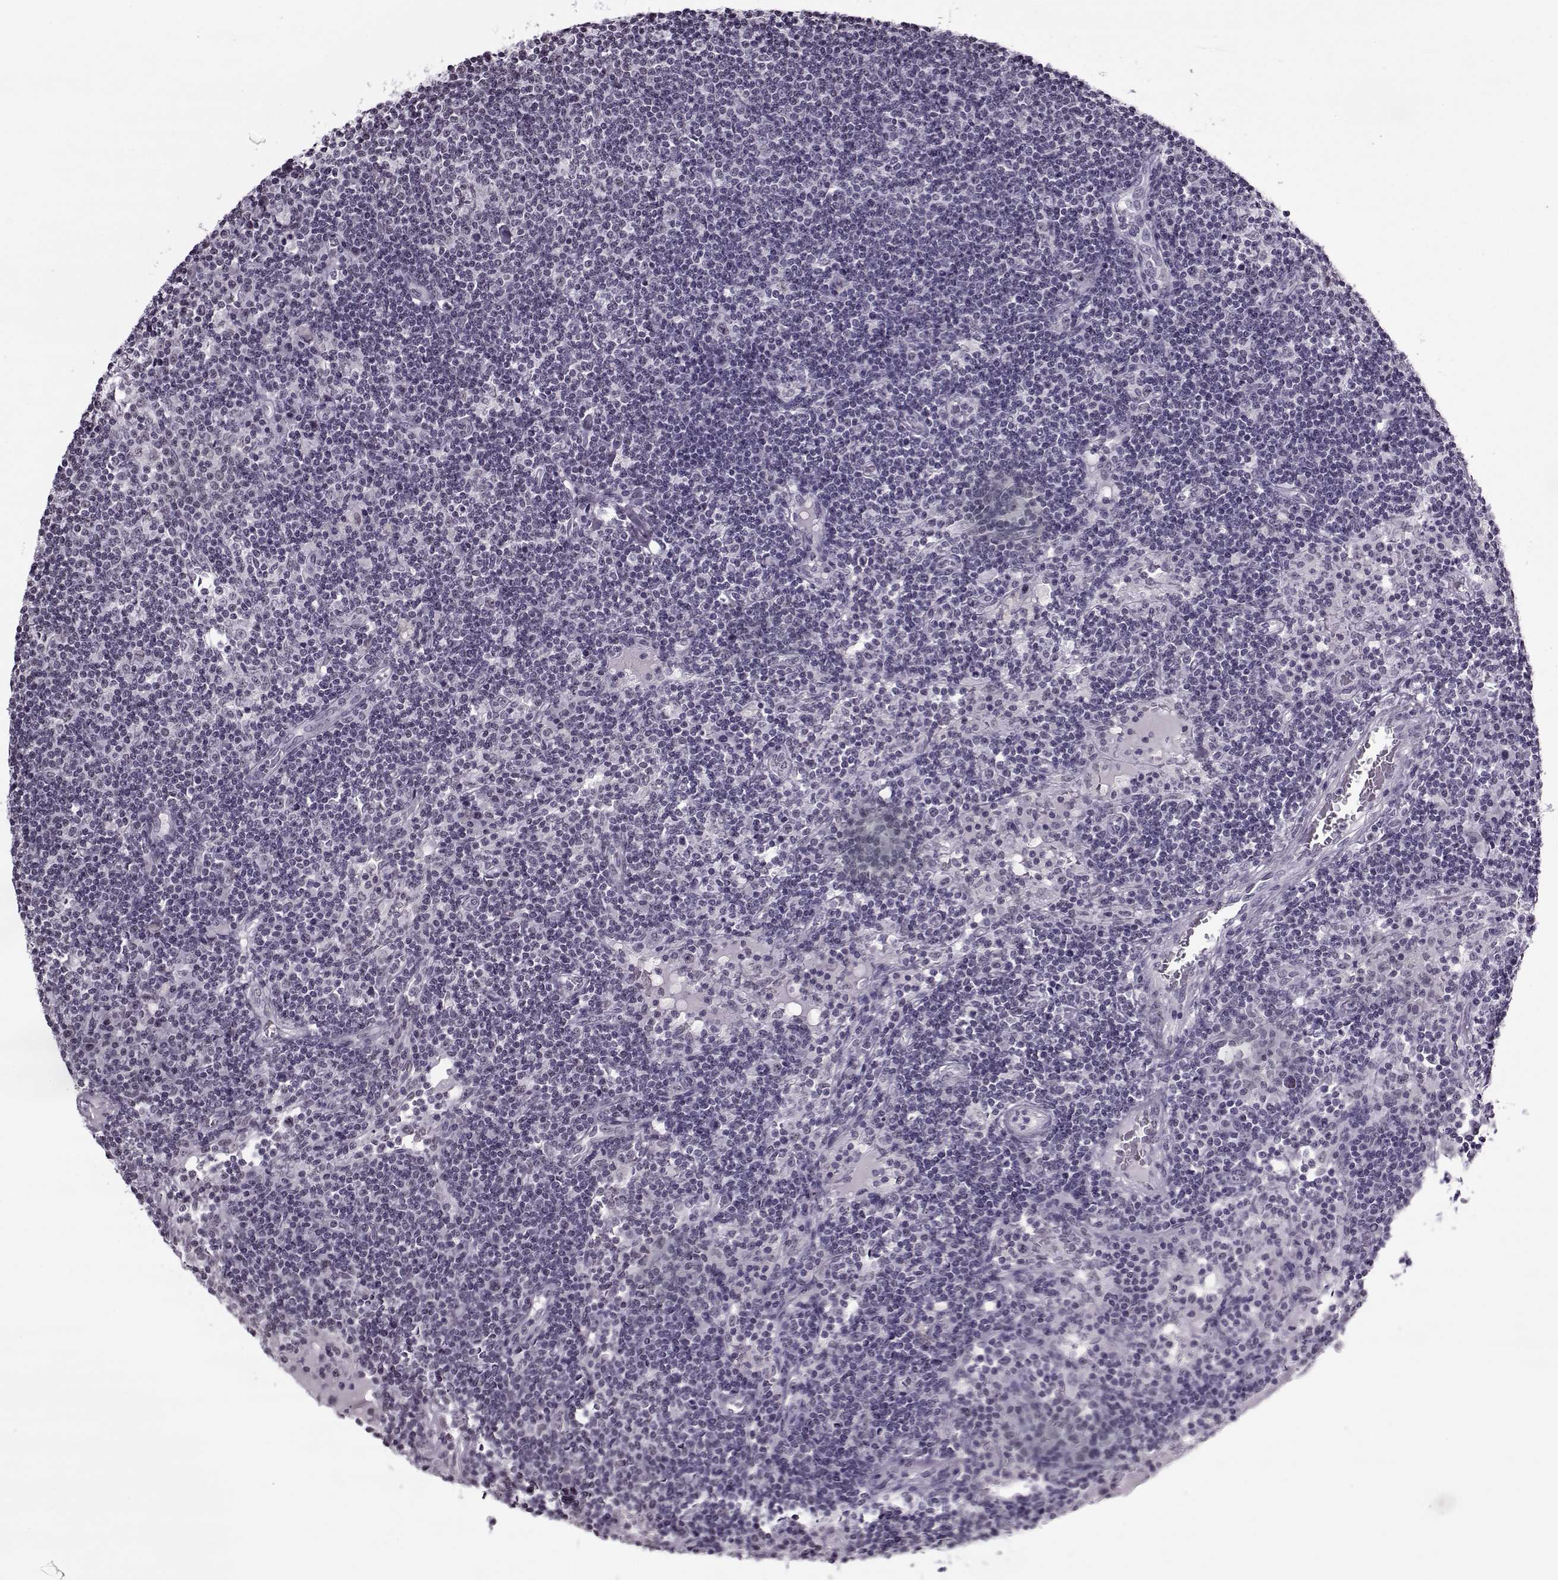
{"staining": {"intensity": "negative", "quantity": "none", "location": "none"}, "tissue": "lymph node", "cell_type": "Germinal center cells", "image_type": "normal", "snomed": [{"axis": "morphology", "description": "Normal tissue, NOS"}, {"axis": "topography", "description": "Lymph node"}], "caption": "This image is of normal lymph node stained with IHC to label a protein in brown with the nuclei are counter-stained blue. There is no expression in germinal center cells.", "gene": "PRMT8", "patient": {"sex": "female", "age": 72}}